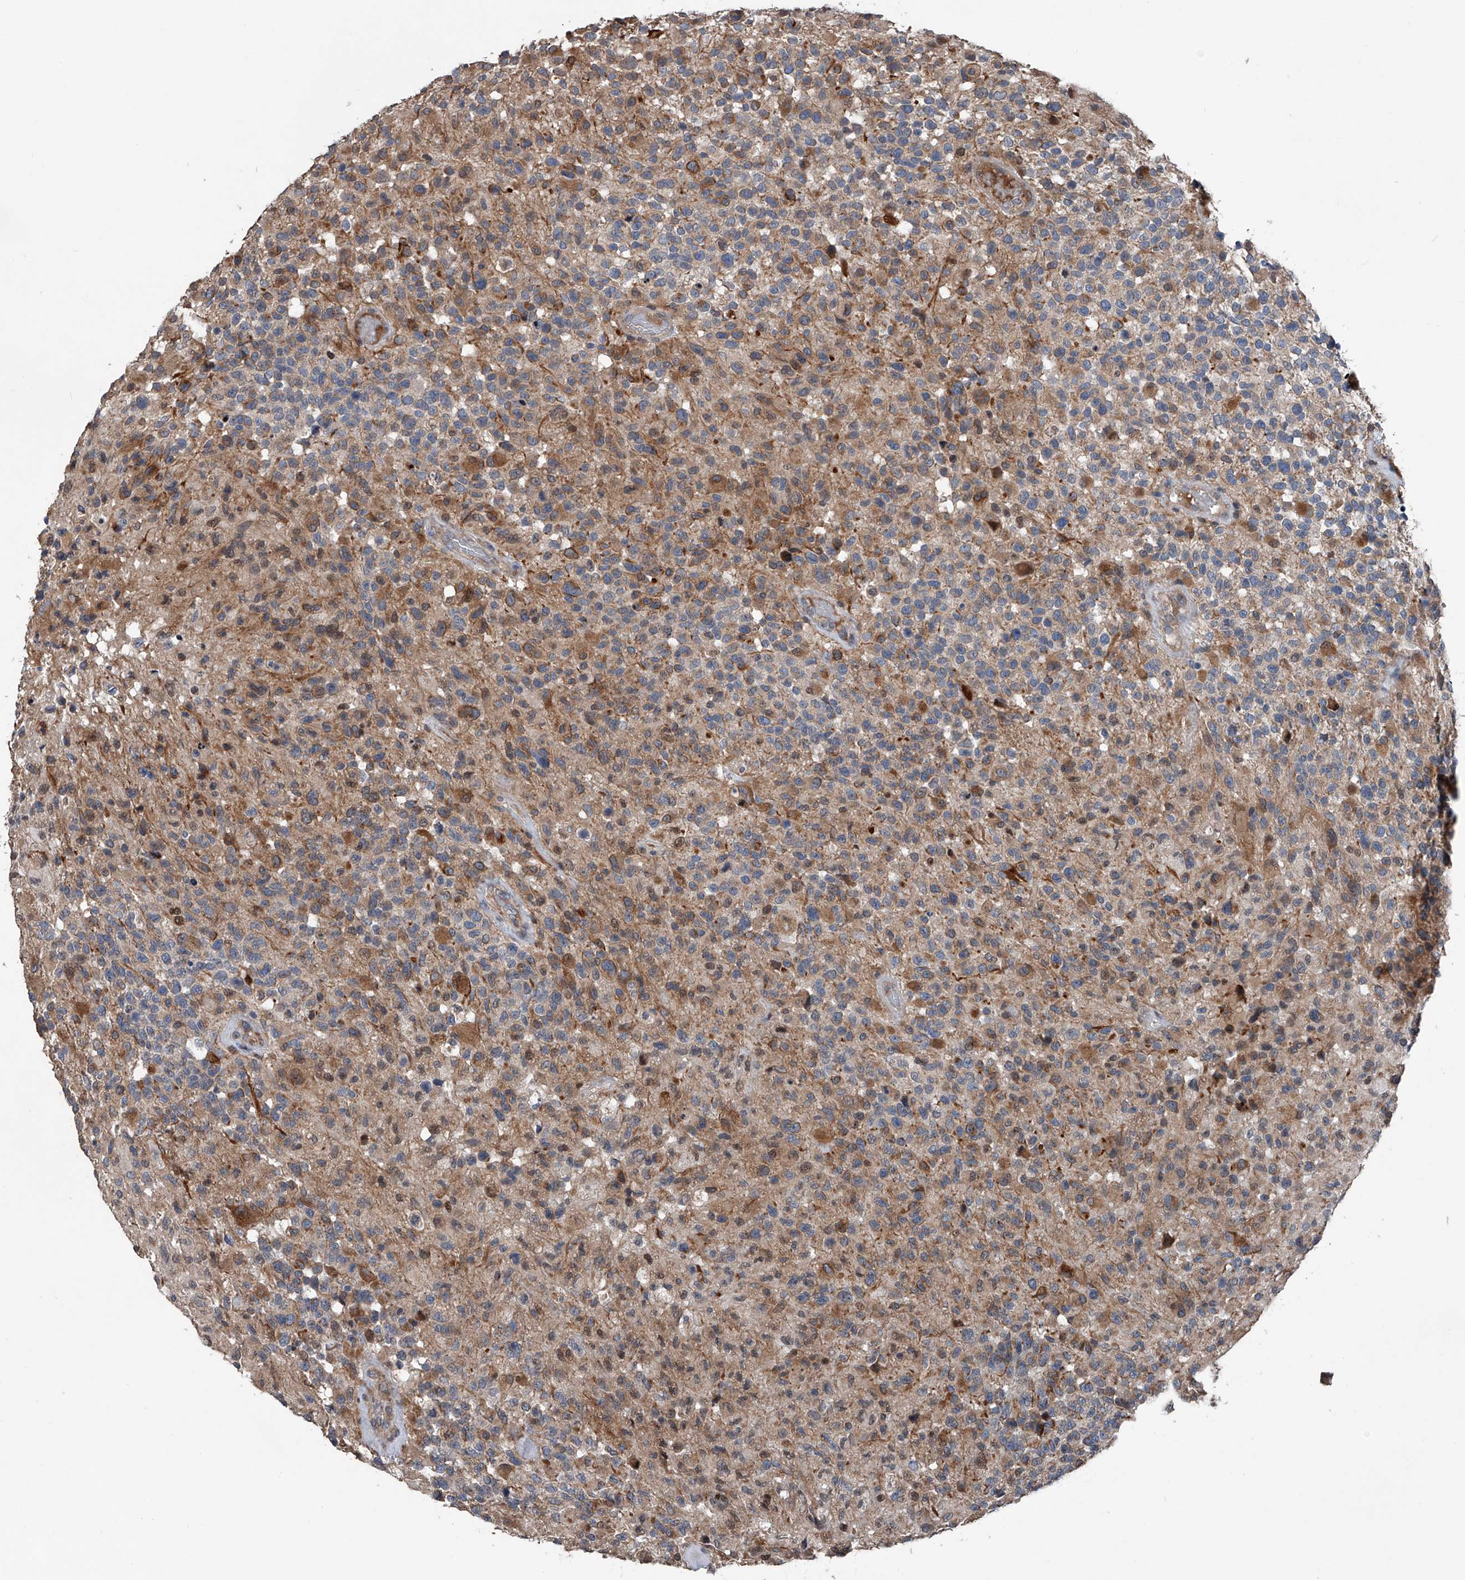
{"staining": {"intensity": "moderate", "quantity": "<25%", "location": "cytoplasmic/membranous"}, "tissue": "glioma", "cell_type": "Tumor cells", "image_type": "cancer", "snomed": [{"axis": "morphology", "description": "Glioma, malignant, High grade"}, {"axis": "morphology", "description": "Glioblastoma, NOS"}, {"axis": "topography", "description": "Brain"}], "caption": "Glioblastoma stained for a protein (brown) reveals moderate cytoplasmic/membranous positive staining in about <25% of tumor cells.", "gene": "DST", "patient": {"sex": "male", "age": 60}}